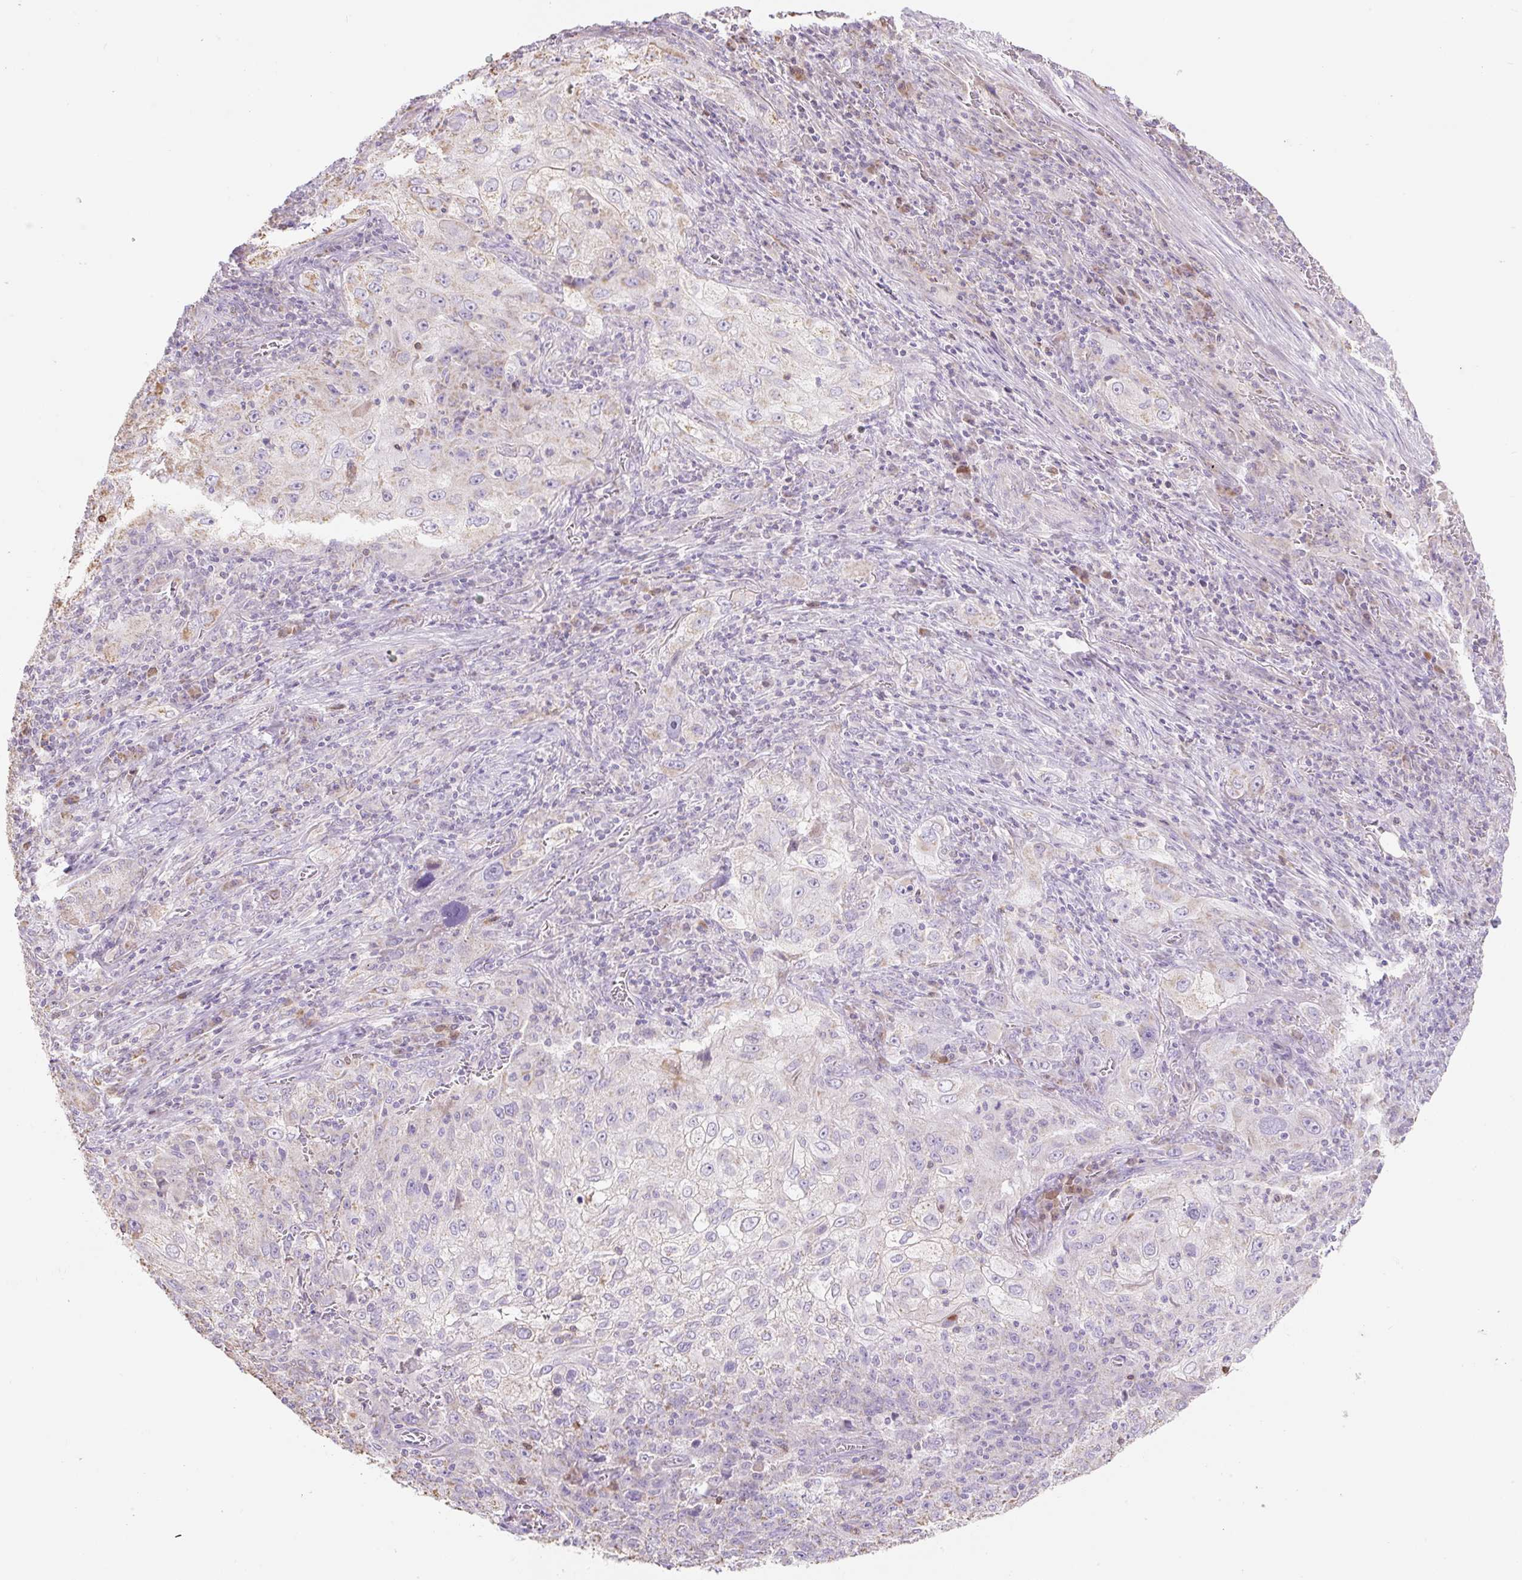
{"staining": {"intensity": "negative", "quantity": "none", "location": "none"}, "tissue": "lung cancer", "cell_type": "Tumor cells", "image_type": "cancer", "snomed": [{"axis": "morphology", "description": "Squamous cell carcinoma, NOS"}, {"axis": "topography", "description": "Lung"}], "caption": "IHC histopathology image of neoplastic tissue: squamous cell carcinoma (lung) stained with DAB (3,3'-diaminobenzidine) demonstrates no significant protein expression in tumor cells. (Brightfield microscopy of DAB (3,3'-diaminobenzidine) immunohistochemistry at high magnification).", "gene": "DHX35", "patient": {"sex": "female", "age": 69}}